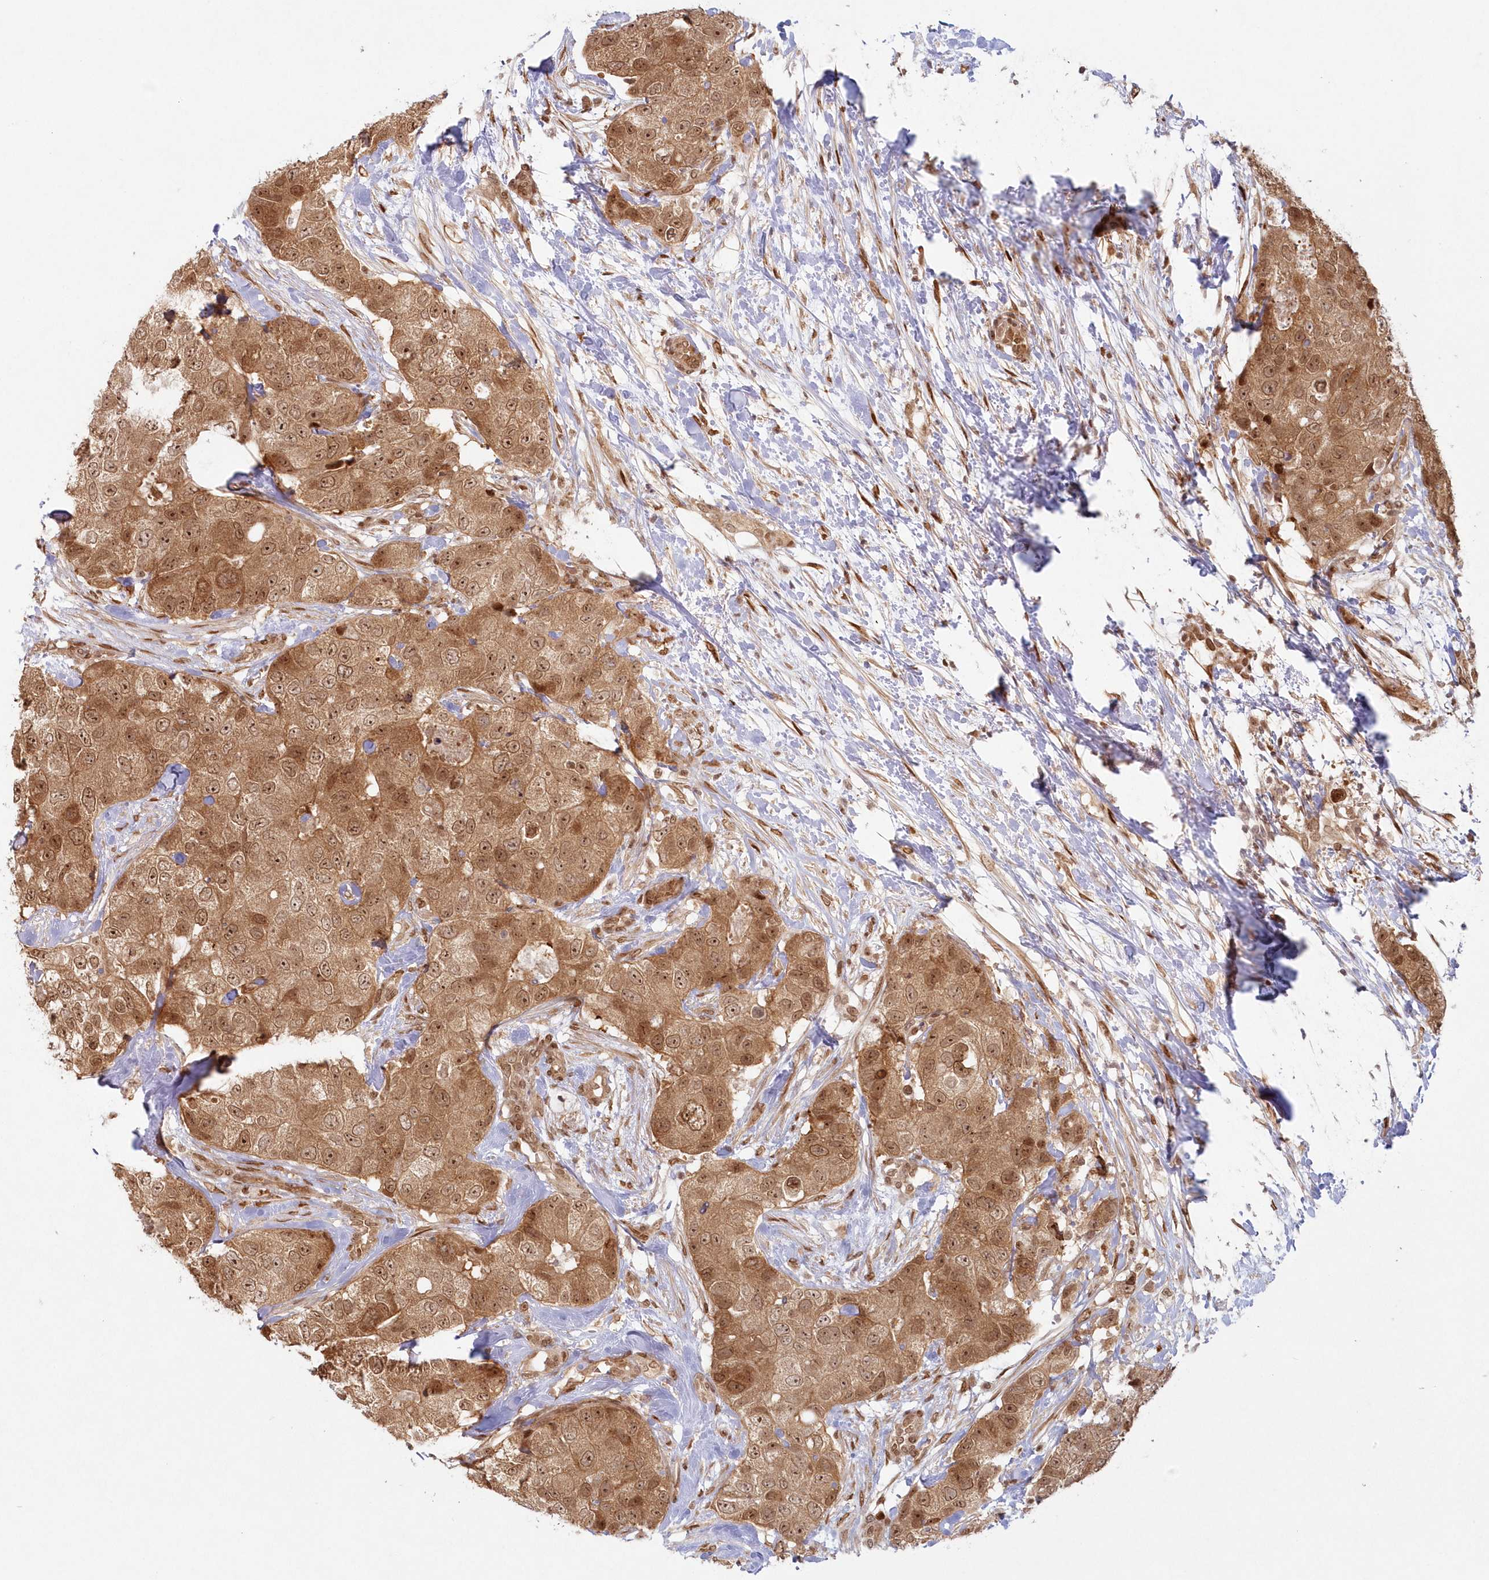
{"staining": {"intensity": "moderate", "quantity": ">75%", "location": "cytoplasmic/membranous,nuclear"}, "tissue": "breast cancer", "cell_type": "Tumor cells", "image_type": "cancer", "snomed": [{"axis": "morphology", "description": "Duct carcinoma"}, {"axis": "topography", "description": "Breast"}], "caption": "Immunohistochemistry micrograph of neoplastic tissue: human breast invasive ductal carcinoma stained using immunohistochemistry exhibits medium levels of moderate protein expression localized specifically in the cytoplasmic/membranous and nuclear of tumor cells, appearing as a cytoplasmic/membranous and nuclear brown color.", "gene": "TOGARAM2", "patient": {"sex": "female", "age": 62}}